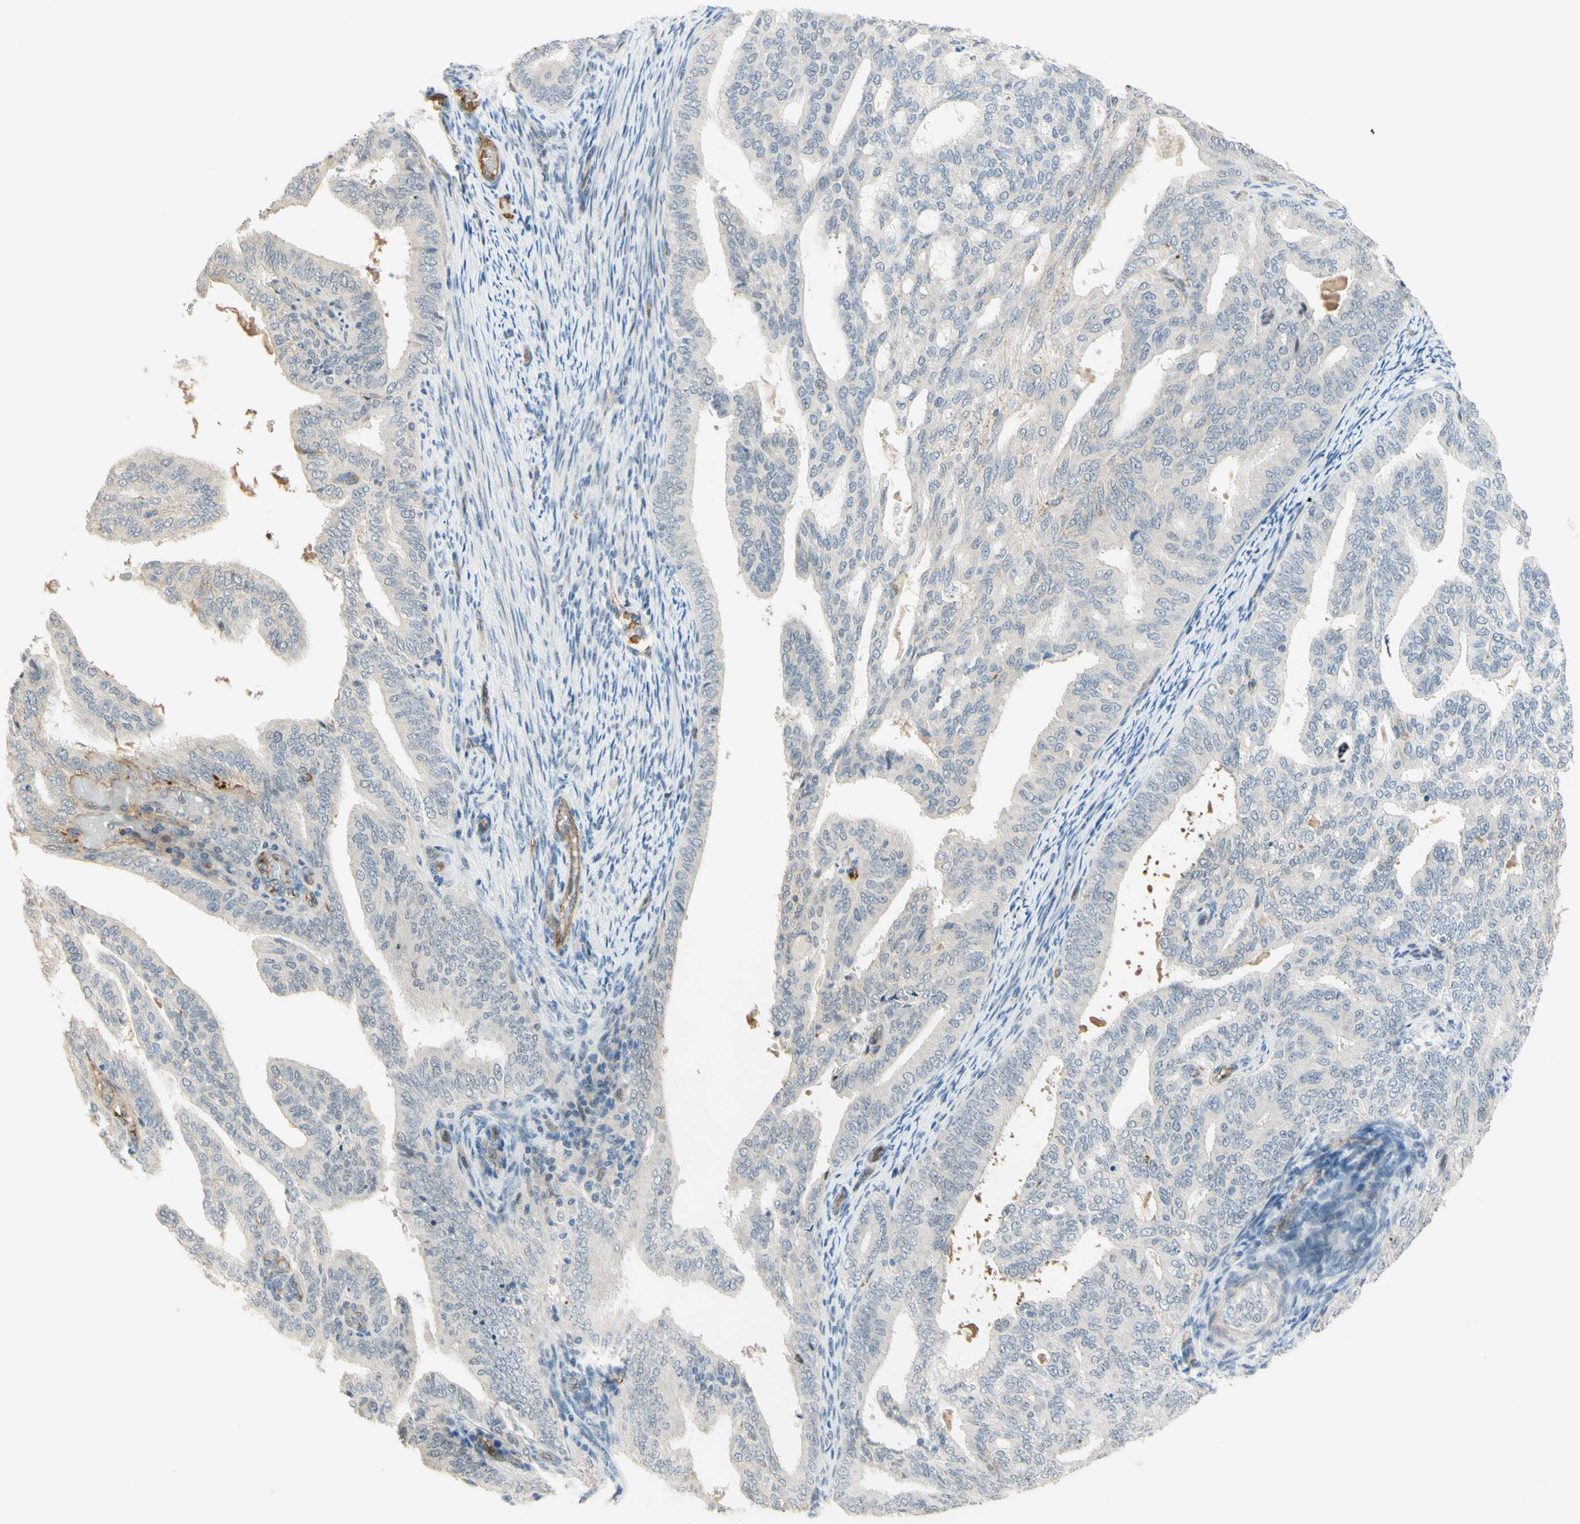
{"staining": {"intensity": "negative", "quantity": "none", "location": "none"}, "tissue": "endometrial cancer", "cell_type": "Tumor cells", "image_type": "cancer", "snomed": [{"axis": "morphology", "description": "Adenocarcinoma, NOS"}, {"axis": "topography", "description": "Endometrium"}], "caption": "IHC of human endometrial cancer (adenocarcinoma) displays no expression in tumor cells.", "gene": "ANGPT2", "patient": {"sex": "female", "age": 58}}